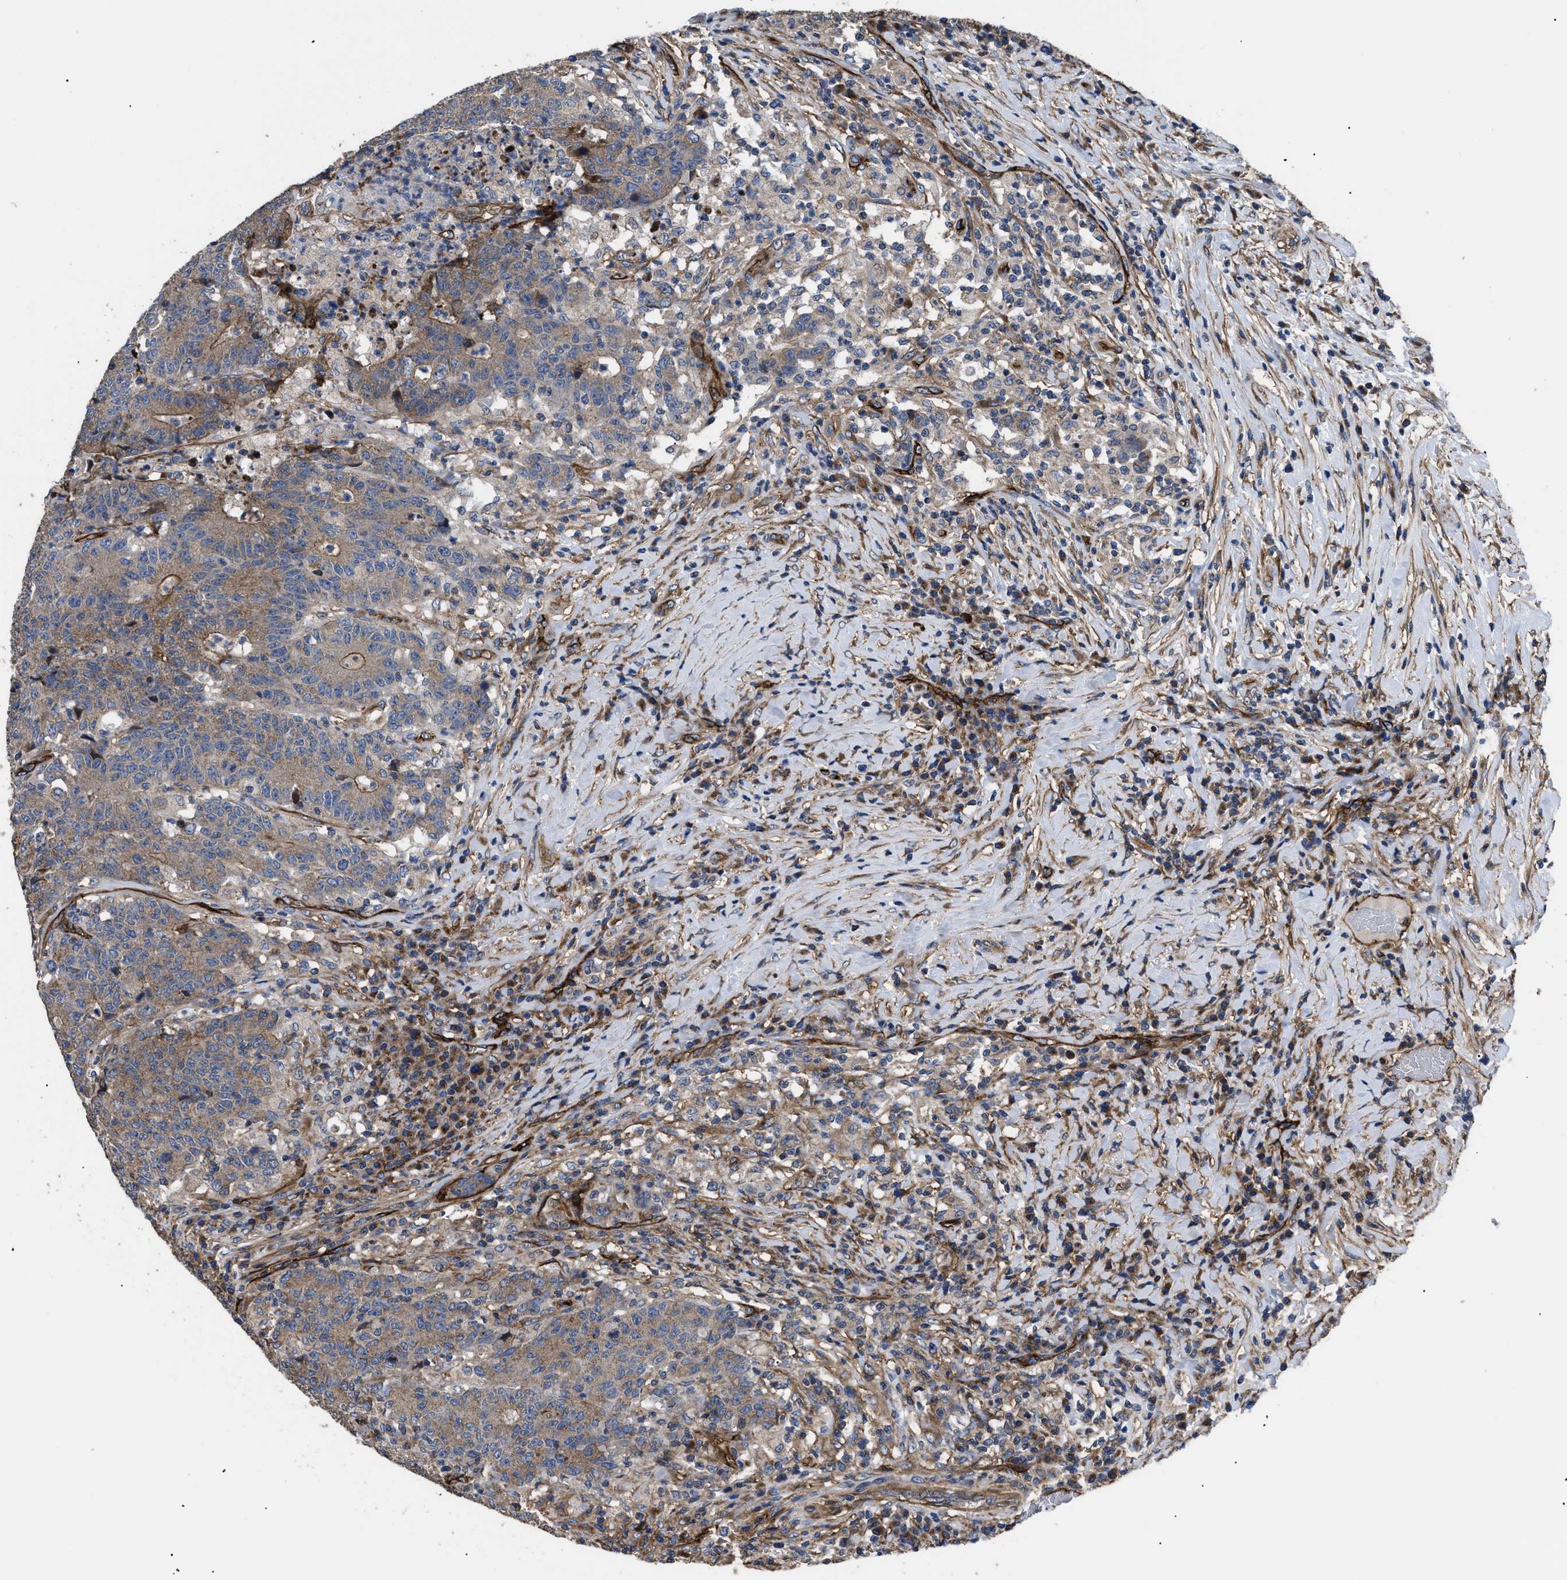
{"staining": {"intensity": "strong", "quantity": "25%-75%", "location": "cytoplasmic/membranous"}, "tissue": "colorectal cancer", "cell_type": "Tumor cells", "image_type": "cancer", "snomed": [{"axis": "morphology", "description": "Normal tissue, NOS"}, {"axis": "morphology", "description": "Adenocarcinoma, NOS"}, {"axis": "topography", "description": "Colon"}], "caption": "DAB (3,3'-diaminobenzidine) immunohistochemical staining of colorectal adenocarcinoma demonstrates strong cytoplasmic/membranous protein positivity in approximately 25%-75% of tumor cells. (brown staining indicates protein expression, while blue staining denotes nuclei).", "gene": "NT5E", "patient": {"sex": "female", "age": 75}}